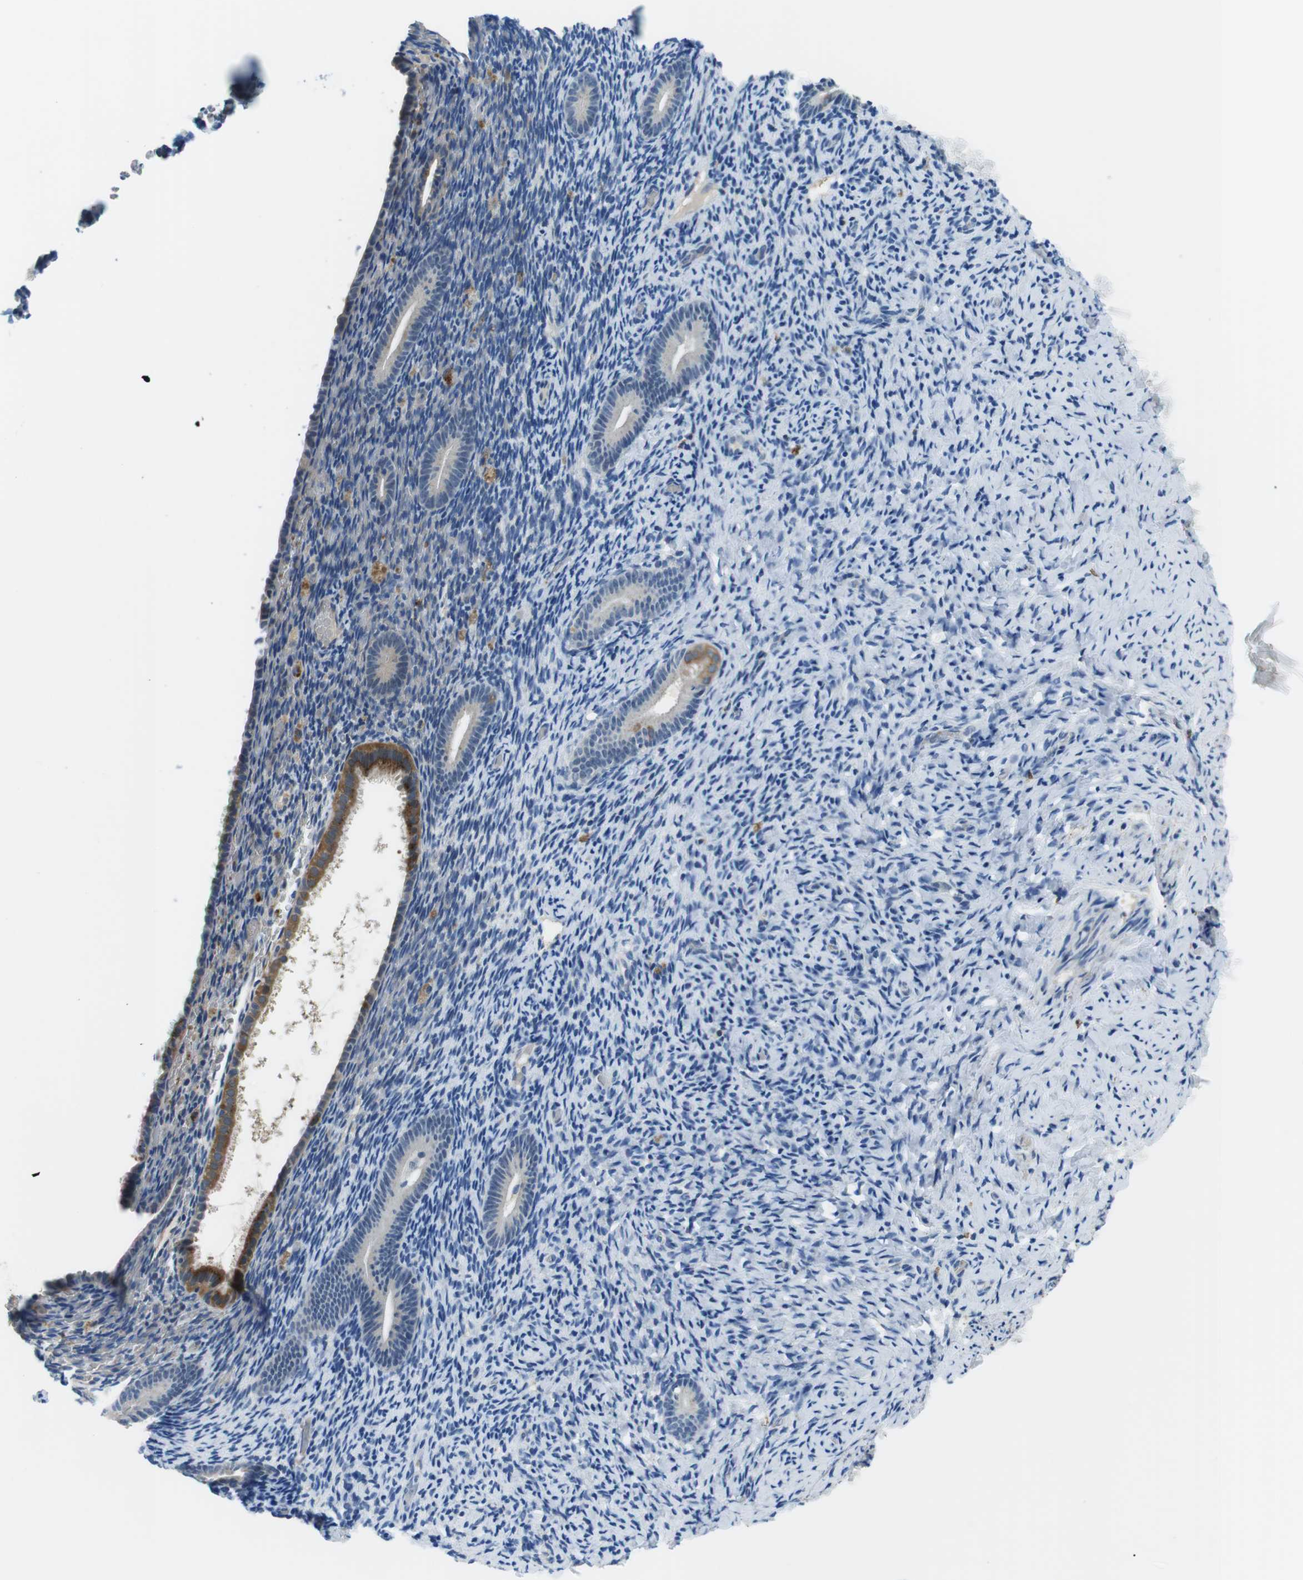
{"staining": {"intensity": "negative", "quantity": "none", "location": "none"}, "tissue": "endometrium", "cell_type": "Cells in endometrial stroma", "image_type": "normal", "snomed": [{"axis": "morphology", "description": "Normal tissue, NOS"}, {"axis": "topography", "description": "Endometrium"}], "caption": "Image shows no significant protein positivity in cells in endometrial stroma of unremarkable endometrium.", "gene": "WSCD1", "patient": {"sex": "female", "age": 51}}